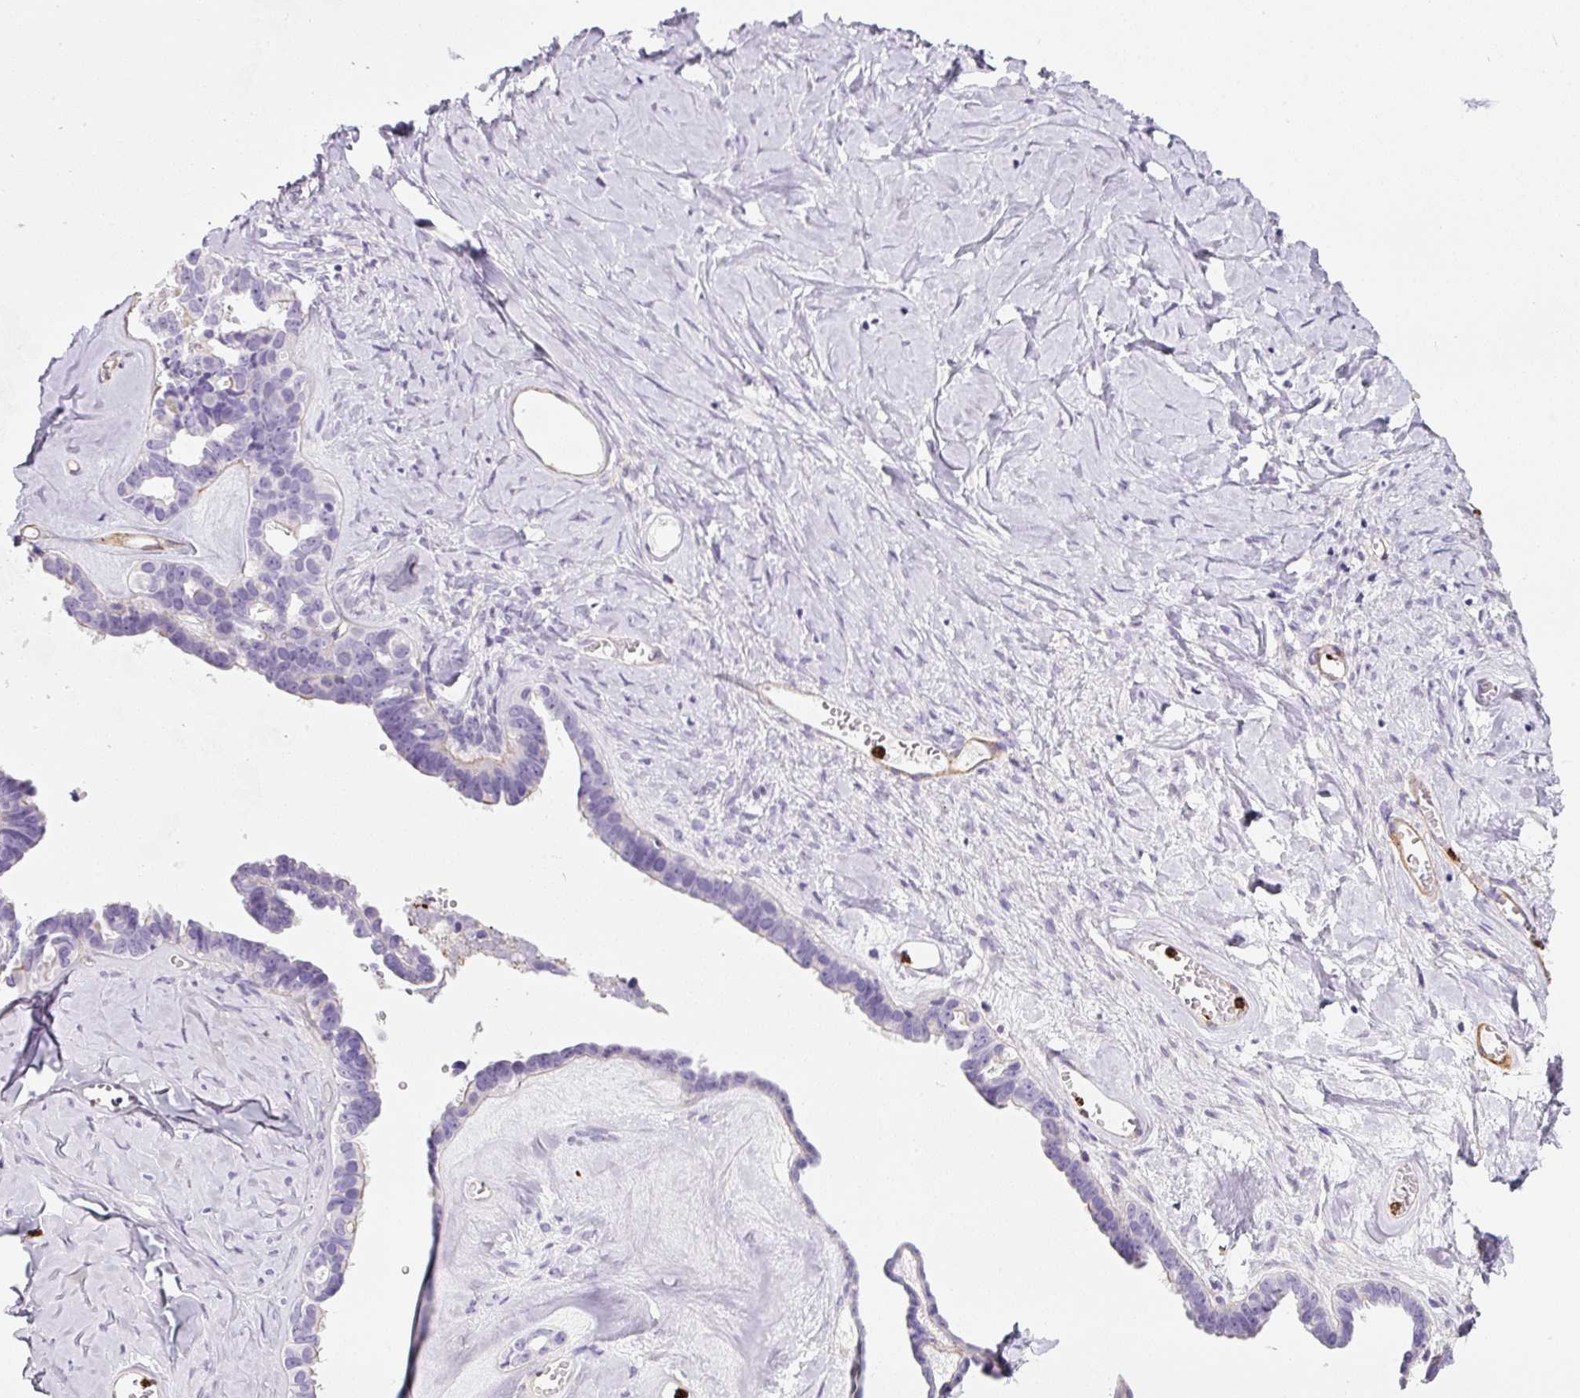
{"staining": {"intensity": "negative", "quantity": "none", "location": "none"}, "tissue": "ovarian cancer", "cell_type": "Tumor cells", "image_type": "cancer", "snomed": [{"axis": "morphology", "description": "Cystadenocarcinoma, serous, NOS"}, {"axis": "topography", "description": "Ovary"}], "caption": "IHC histopathology image of neoplastic tissue: human serous cystadenocarcinoma (ovarian) stained with DAB (3,3'-diaminobenzidine) demonstrates no significant protein staining in tumor cells. (DAB IHC, high magnification).", "gene": "LOXL4", "patient": {"sex": "female", "age": 69}}